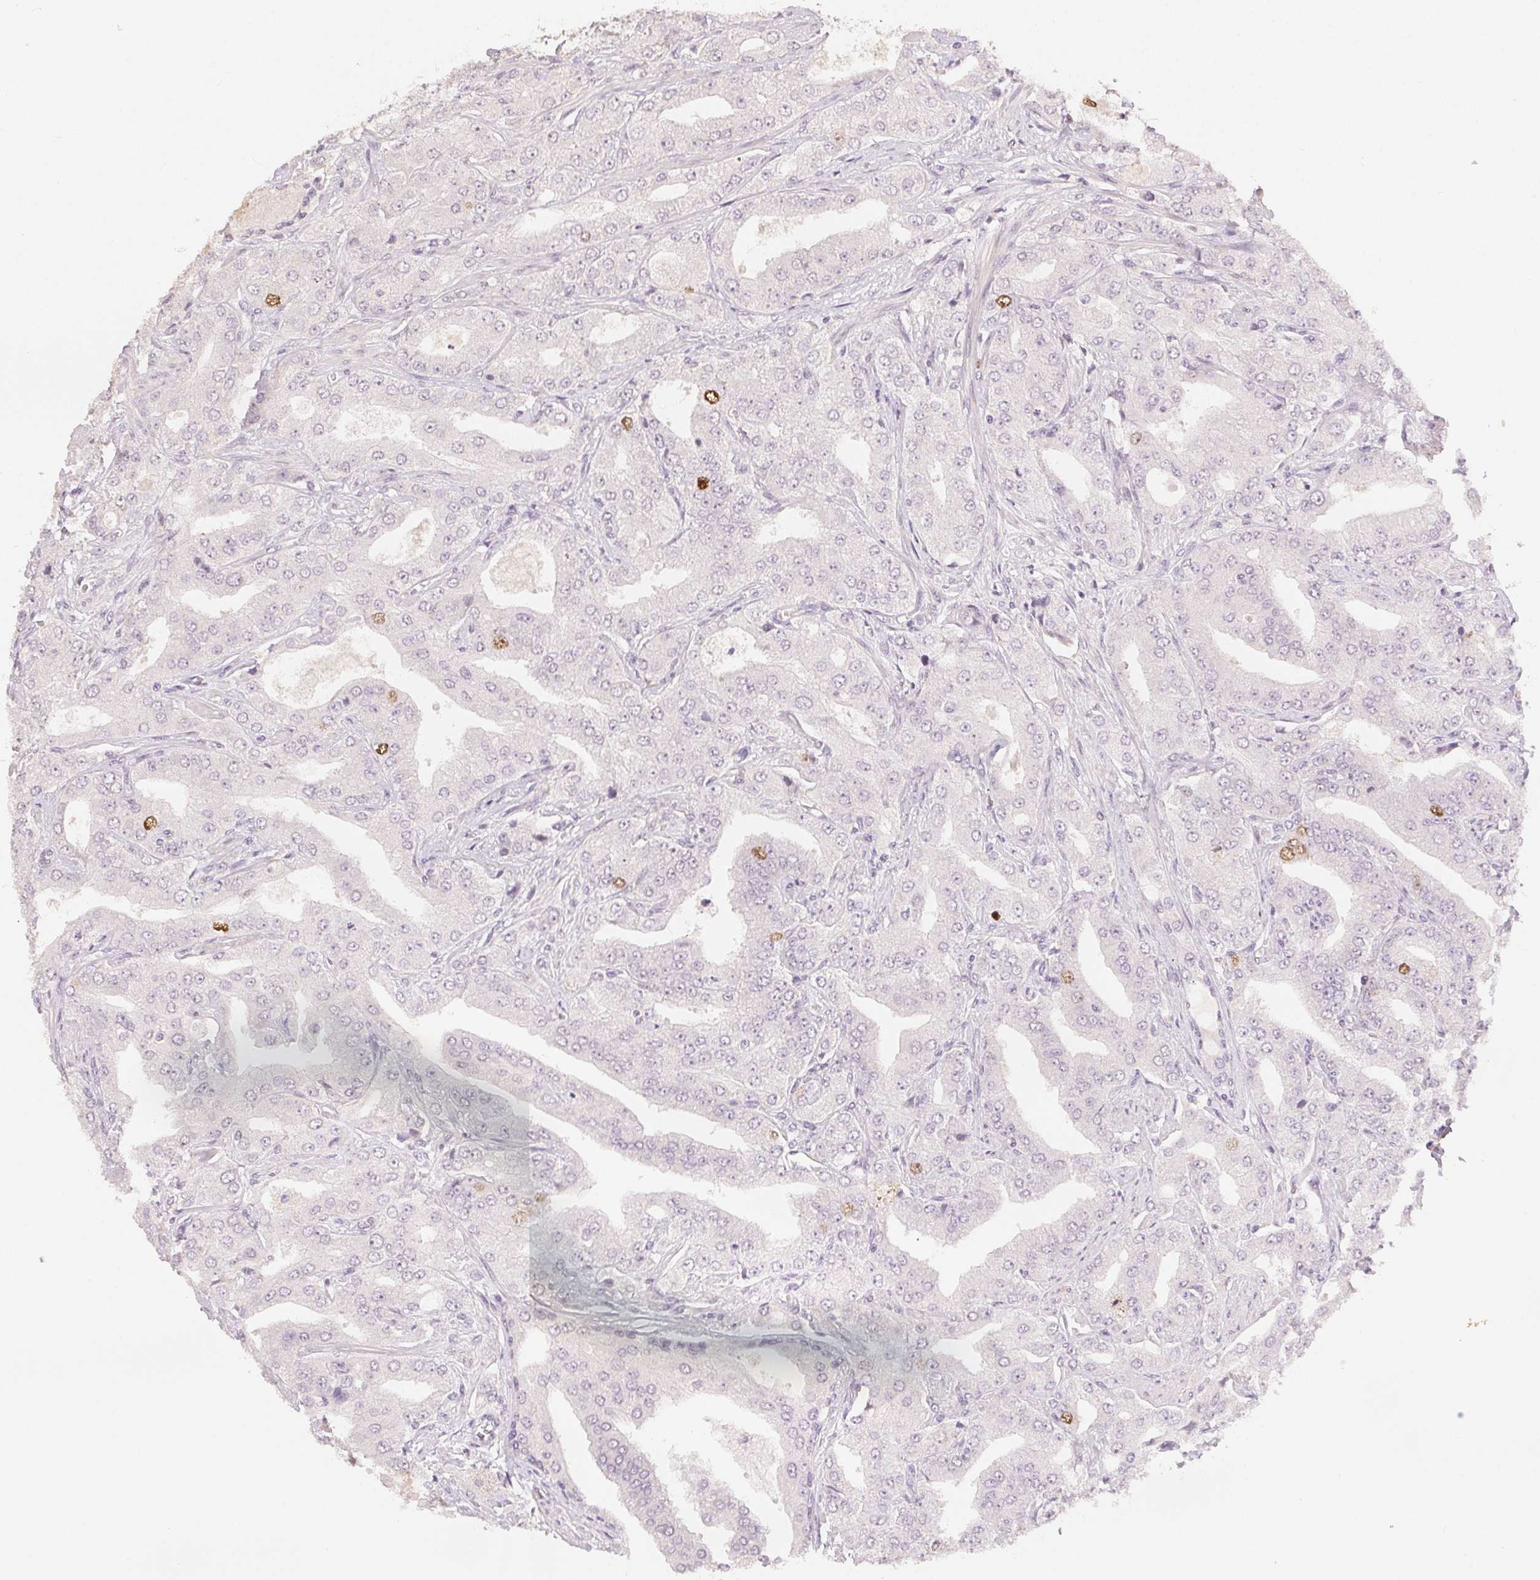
{"staining": {"intensity": "moderate", "quantity": "<25%", "location": "nuclear"}, "tissue": "prostate cancer", "cell_type": "Tumor cells", "image_type": "cancer", "snomed": [{"axis": "morphology", "description": "Adenocarcinoma, Low grade"}, {"axis": "topography", "description": "Prostate"}], "caption": "Prostate cancer (adenocarcinoma (low-grade)) was stained to show a protein in brown. There is low levels of moderate nuclear positivity in about <25% of tumor cells. (DAB IHC, brown staining for protein, blue staining for nuclei).", "gene": "ANLN", "patient": {"sex": "male", "age": 60}}